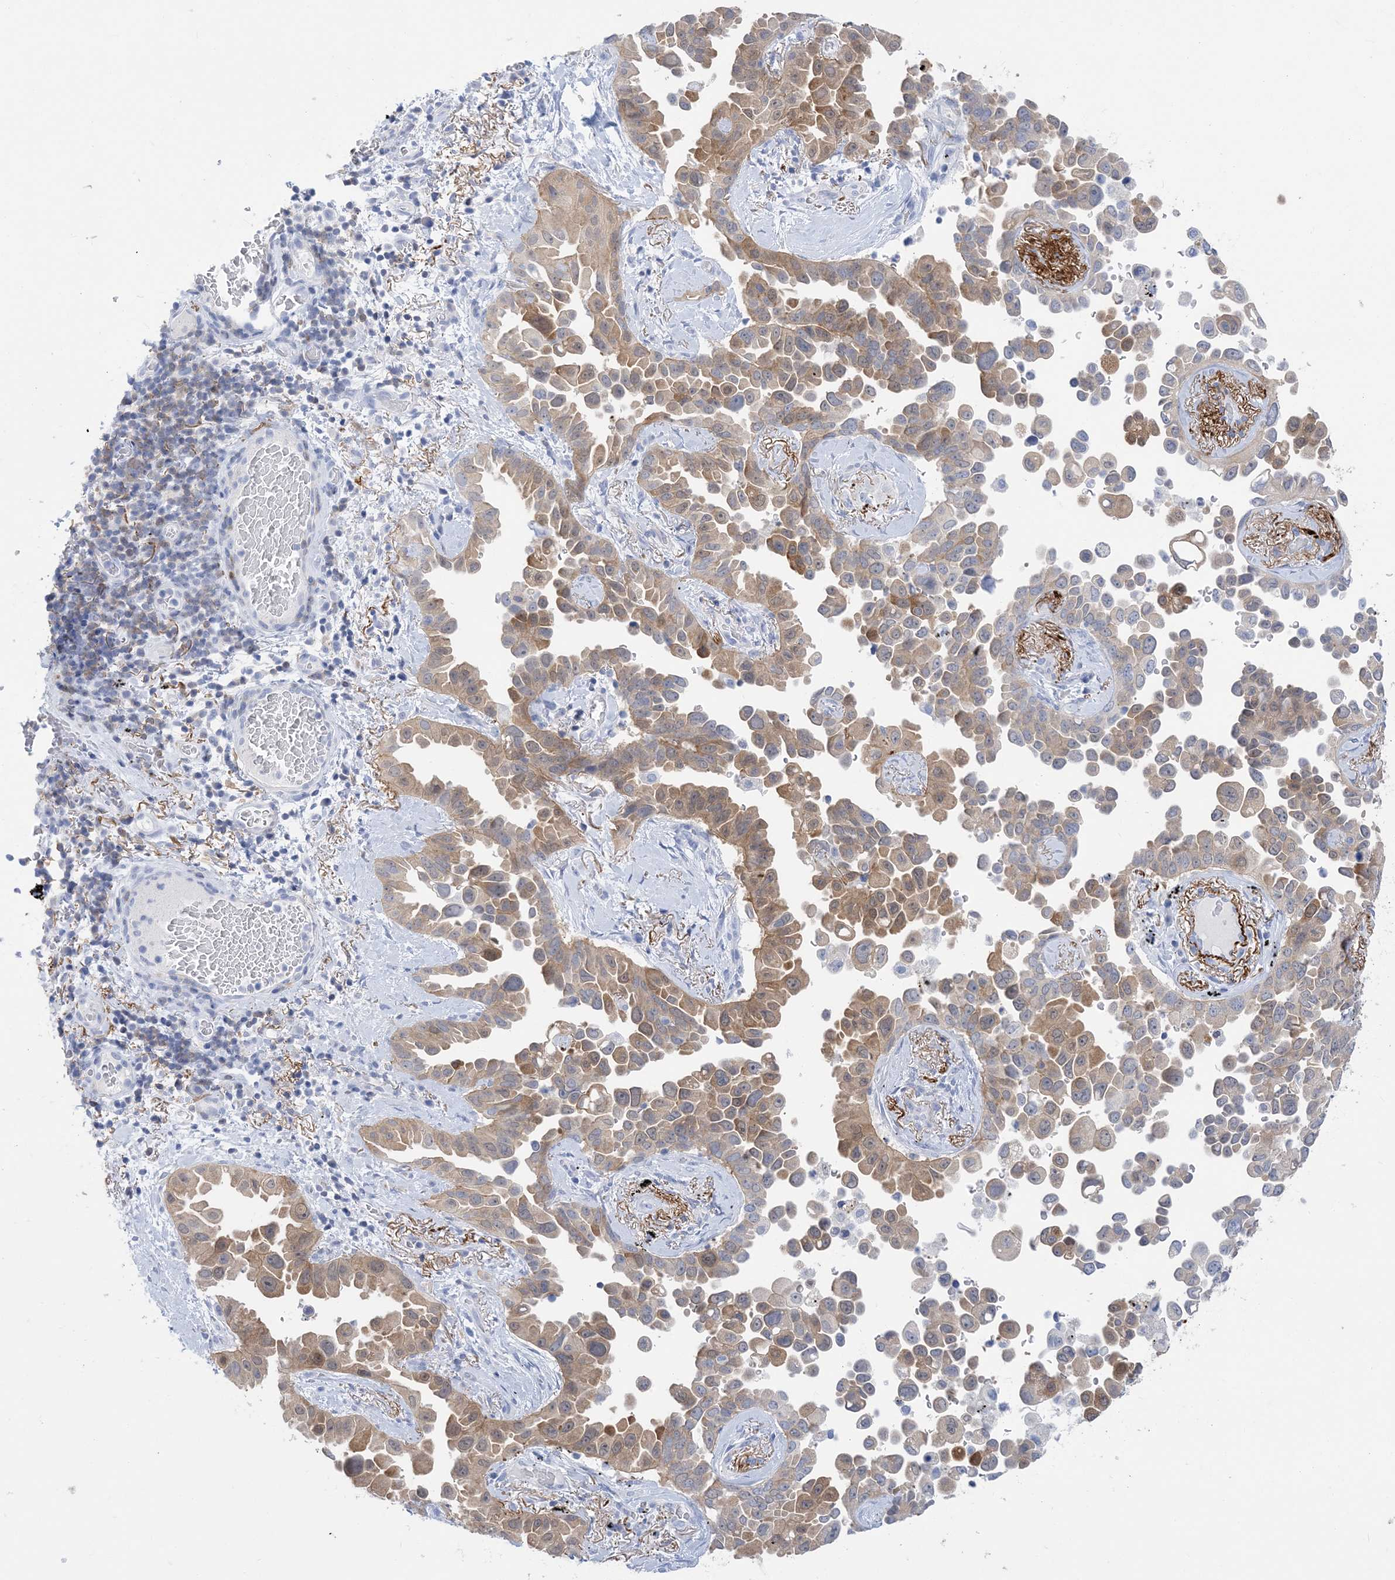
{"staining": {"intensity": "moderate", "quantity": ">75%", "location": "cytoplasmic/membranous"}, "tissue": "lung cancer", "cell_type": "Tumor cells", "image_type": "cancer", "snomed": [{"axis": "morphology", "description": "Adenocarcinoma, NOS"}, {"axis": "topography", "description": "Lung"}], "caption": "Brown immunohistochemical staining in human lung cancer displays moderate cytoplasmic/membranous staining in about >75% of tumor cells. (DAB (3,3'-diaminobenzidine) = brown stain, brightfield microscopy at high magnification).", "gene": "SH3YL1", "patient": {"sex": "female", "age": 67}}